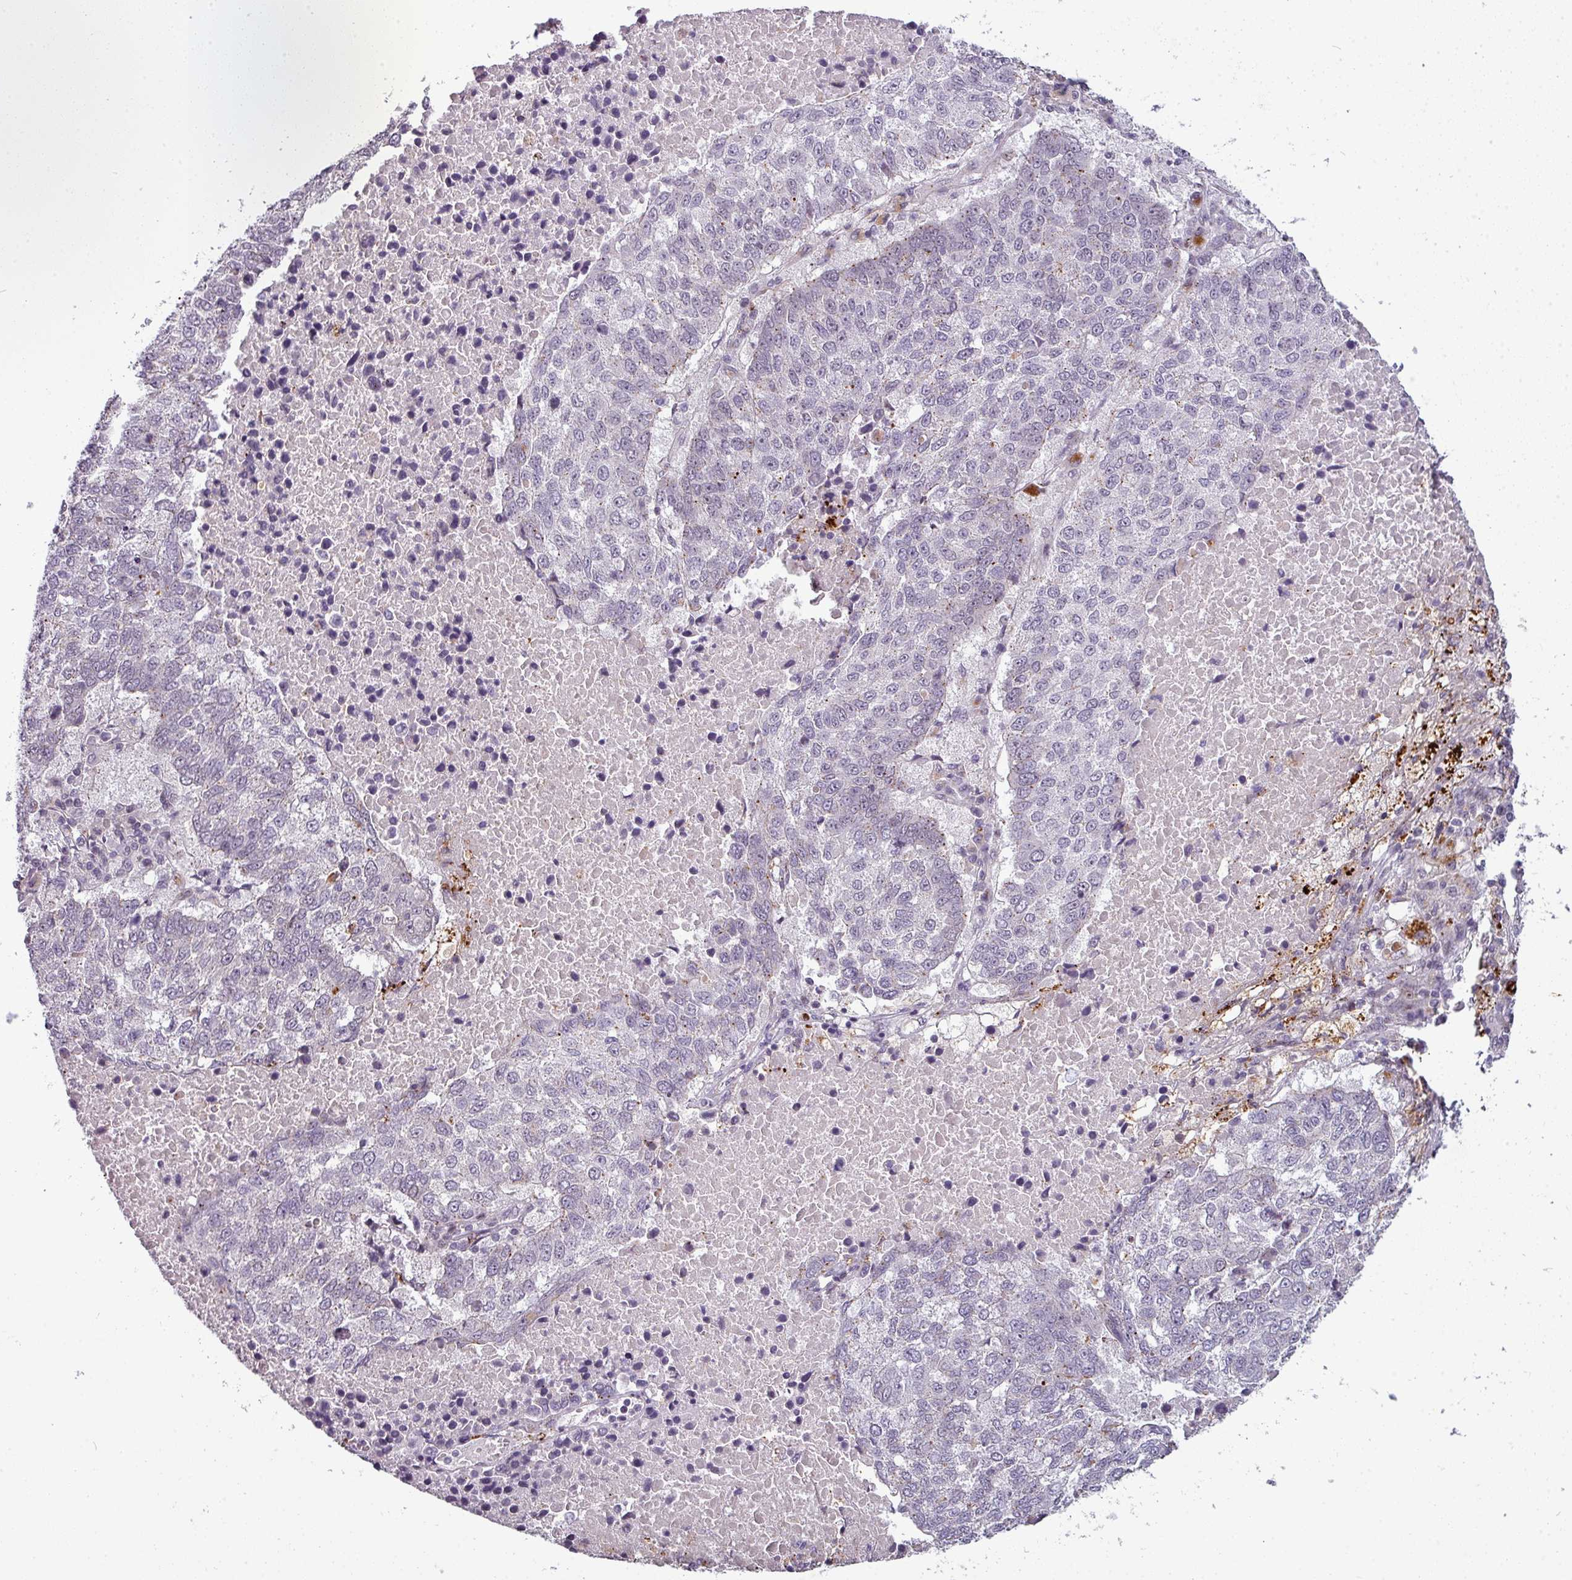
{"staining": {"intensity": "negative", "quantity": "none", "location": "none"}, "tissue": "lung cancer", "cell_type": "Tumor cells", "image_type": "cancer", "snomed": [{"axis": "morphology", "description": "Squamous cell carcinoma, NOS"}, {"axis": "topography", "description": "Lung"}], "caption": "This is an immunohistochemistry photomicrograph of lung cancer (squamous cell carcinoma). There is no staining in tumor cells.", "gene": "TMEFF1", "patient": {"sex": "male", "age": 73}}